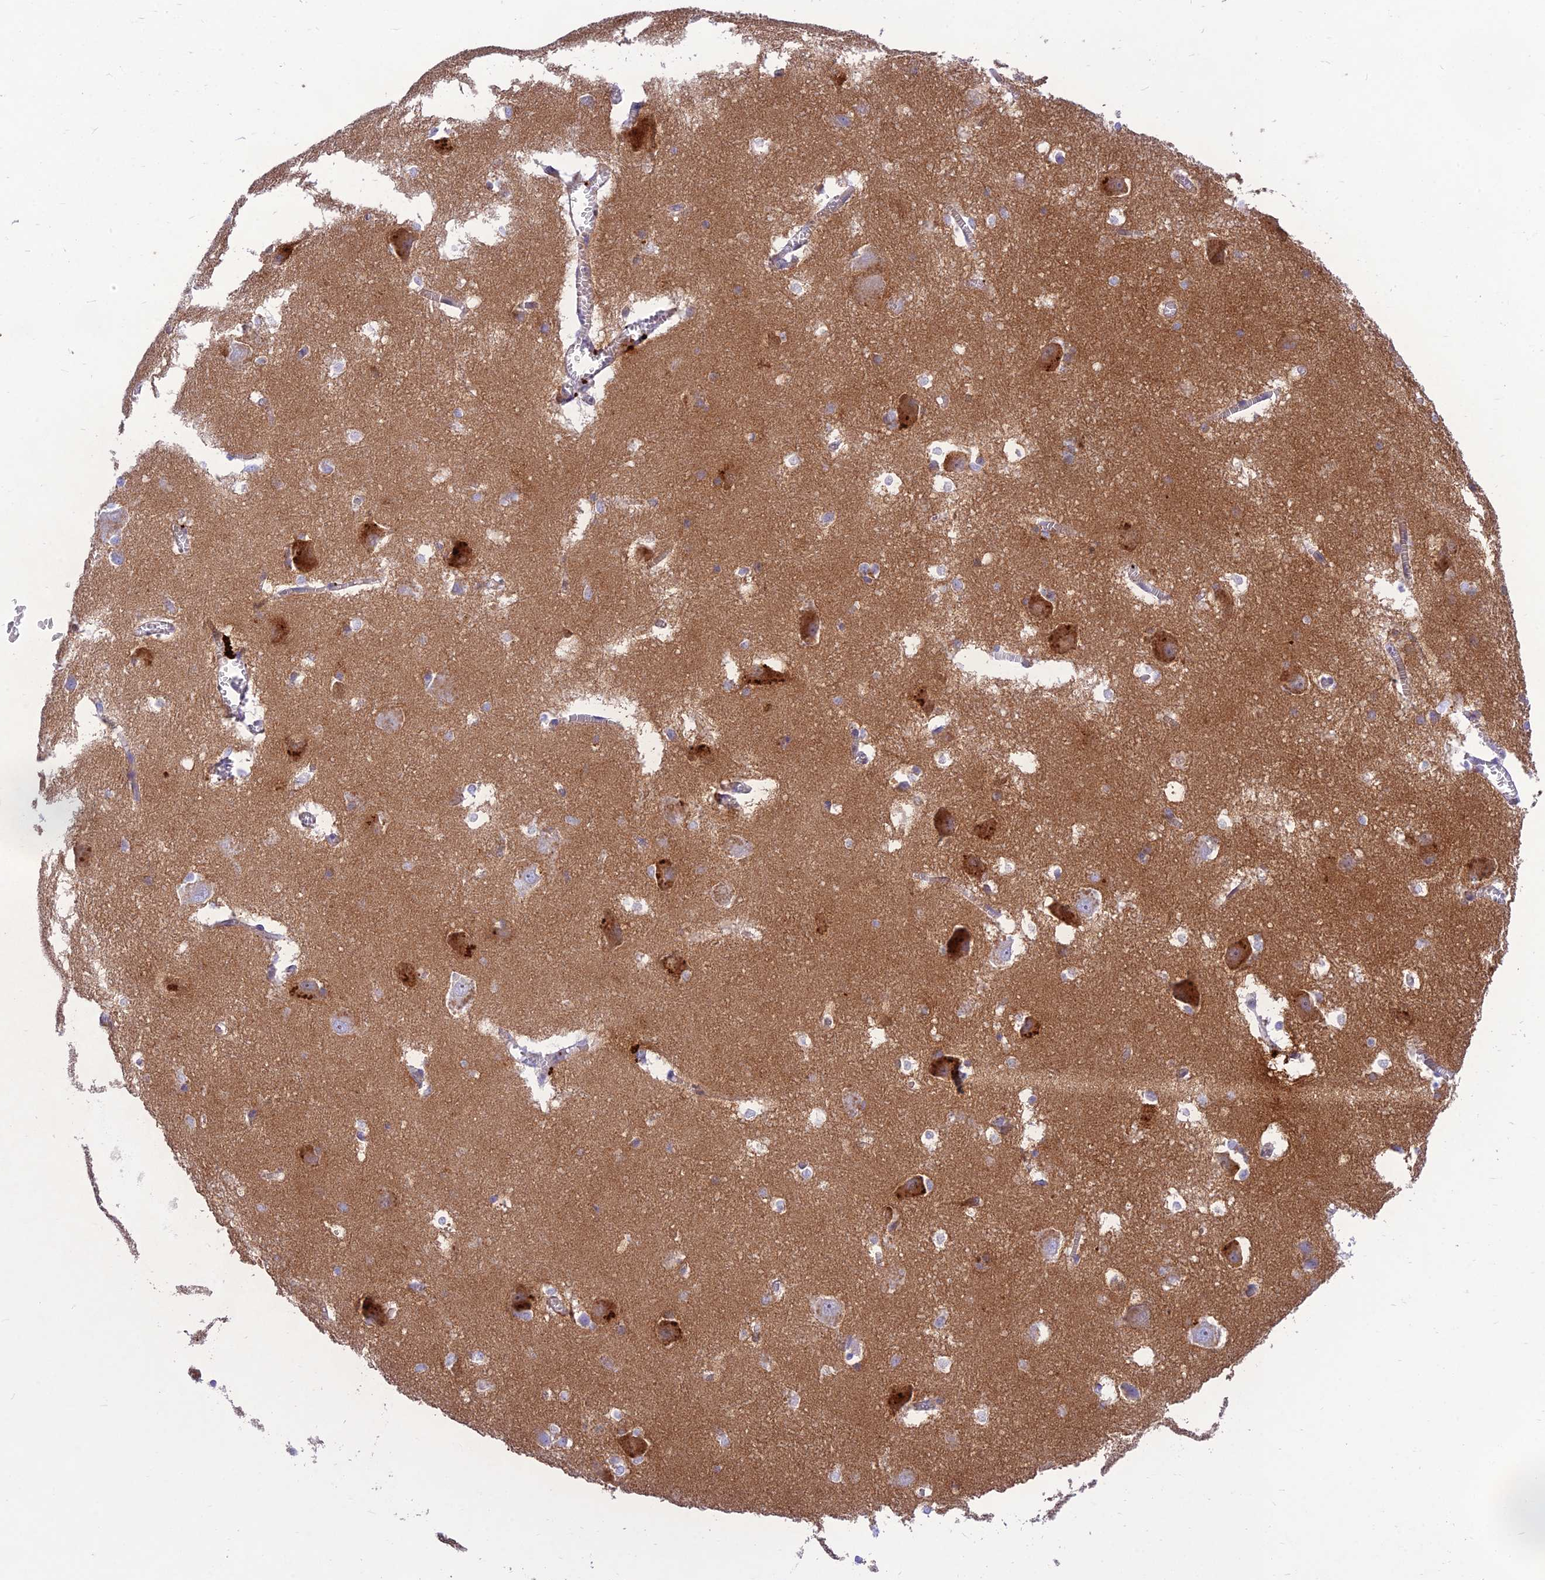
{"staining": {"intensity": "moderate", "quantity": "<25%", "location": "cytoplasmic/membranous"}, "tissue": "caudate", "cell_type": "Glial cells", "image_type": "normal", "snomed": [{"axis": "morphology", "description": "Normal tissue, NOS"}, {"axis": "topography", "description": "Lateral ventricle wall"}], "caption": "High-power microscopy captured an IHC image of unremarkable caudate, revealing moderate cytoplasmic/membranous staining in about <25% of glial cells. (DAB = brown stain, brightfield microscopy at high magnification).", "gene": "PRNP", "patient": {"sex": "male", "age": 37}}